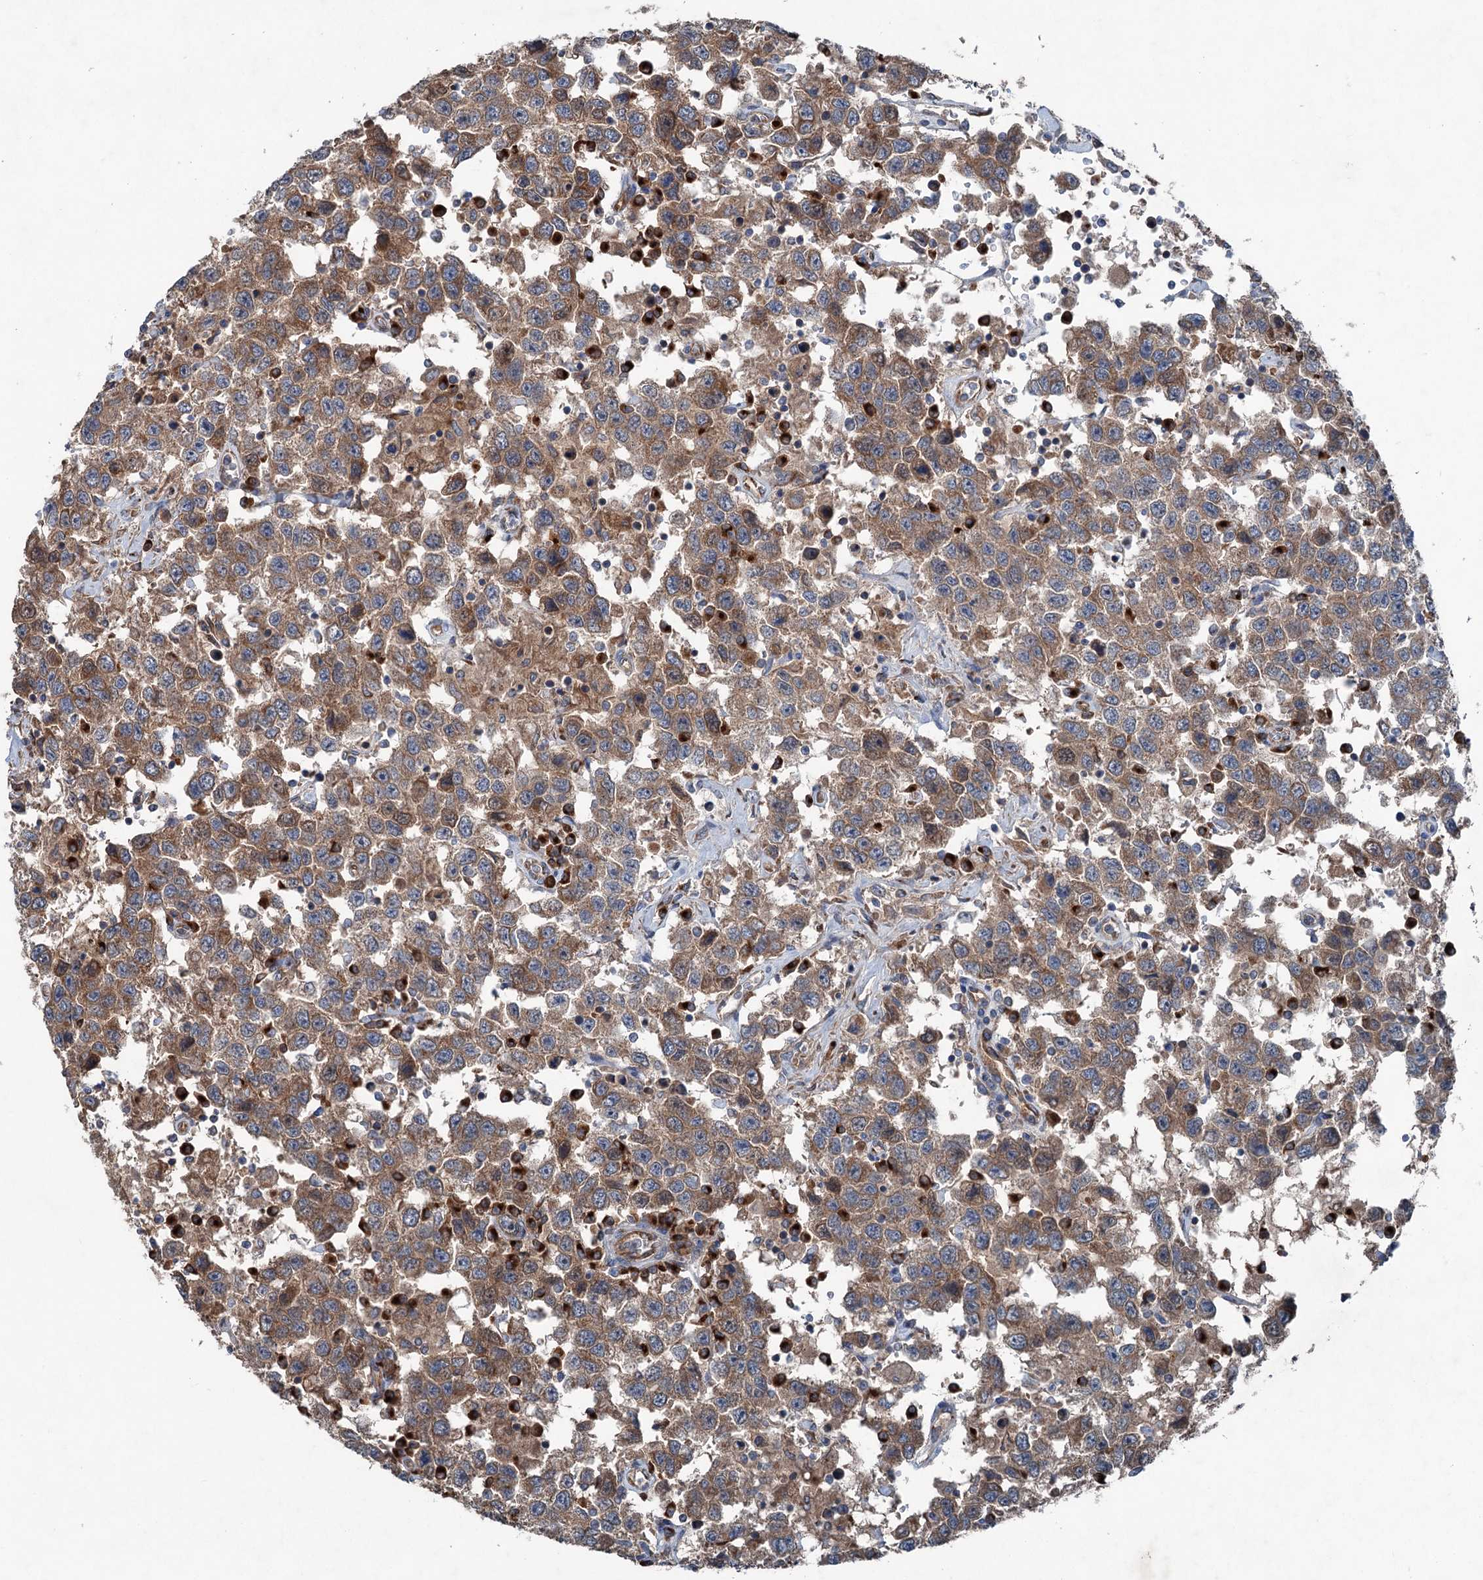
{"staining": {"intensity": "moderate", "quantity": ">75%", "location": "cytoplasmic/membranous"}, "tissue": "testis cancer", "cell_type": "Tumor cells", "image_type": "cancer", "snomed": [{"axis": "morphology", "description": "Seminoma, NOS"}, {"axis": "topography", "description": "Testis"}], "caption": "This micrograph exhibits immunohistochemistry (IHC) staining of testis seminoma, with medium moderate cytoplasmic/membranous expression in approximately >75% of tumor cells.", "gene": "CALCOCO1", "patient": {"sex": "male", "age": 41}}